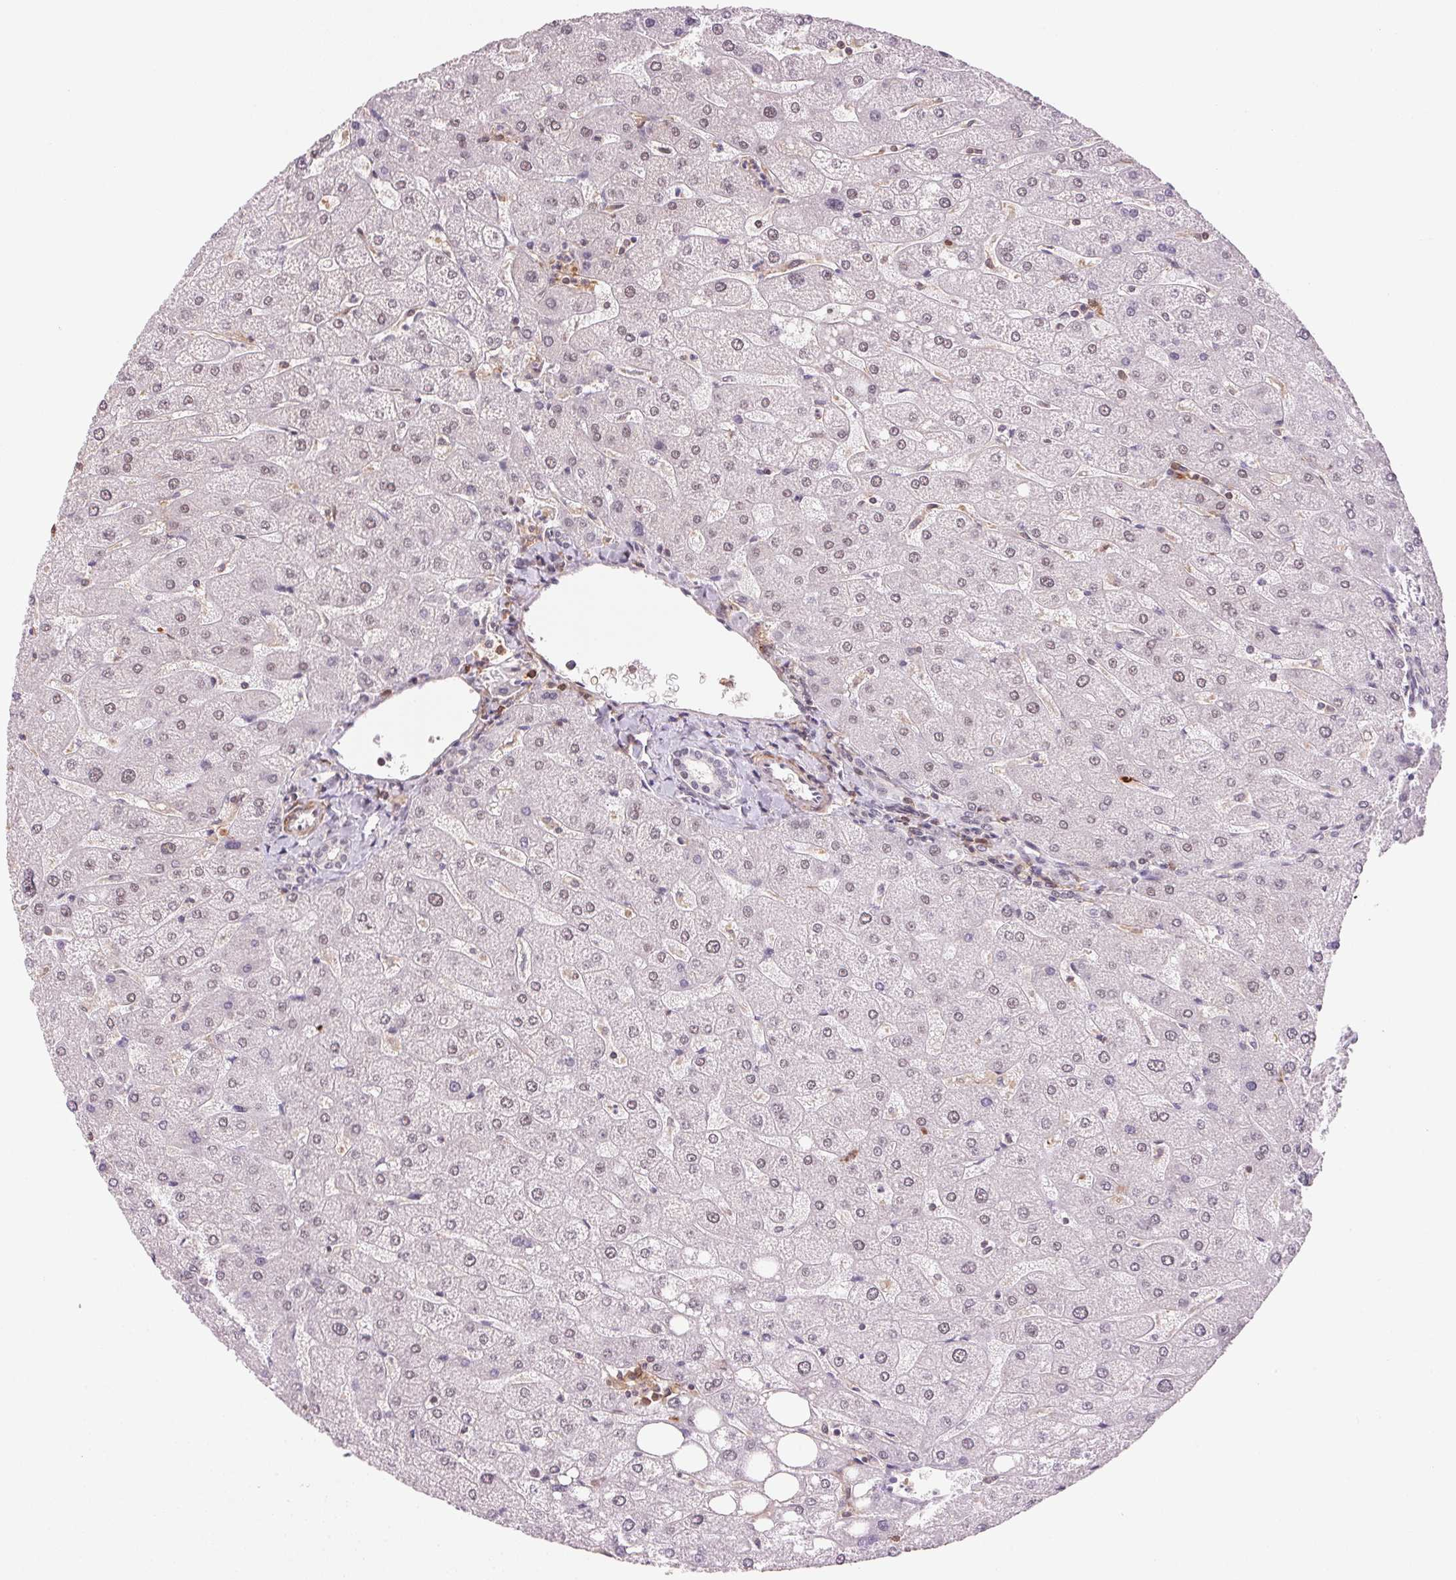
{"staining": {"intensity": "weak", "quantity": "<25%", "location": "nuclear"}, "tissue": "liver", "cell_type": "Cholangiocytes", "image_type": "normal", "snomed": [{"axis": "morphology", "description": "Normal tissue, NOS"}, {"axis": "topography", "description": "Liver"}], "caption": "Immunohistochemical staining of benign liver demonstrates no significant staining in cholangiocytes. (Brightfield microscopy of DAB (3,3'-diaminobenzidine) IHC at high magnification).", "gene": "HNRNPDL", "patient": {"sex": "male", "age": 67}}